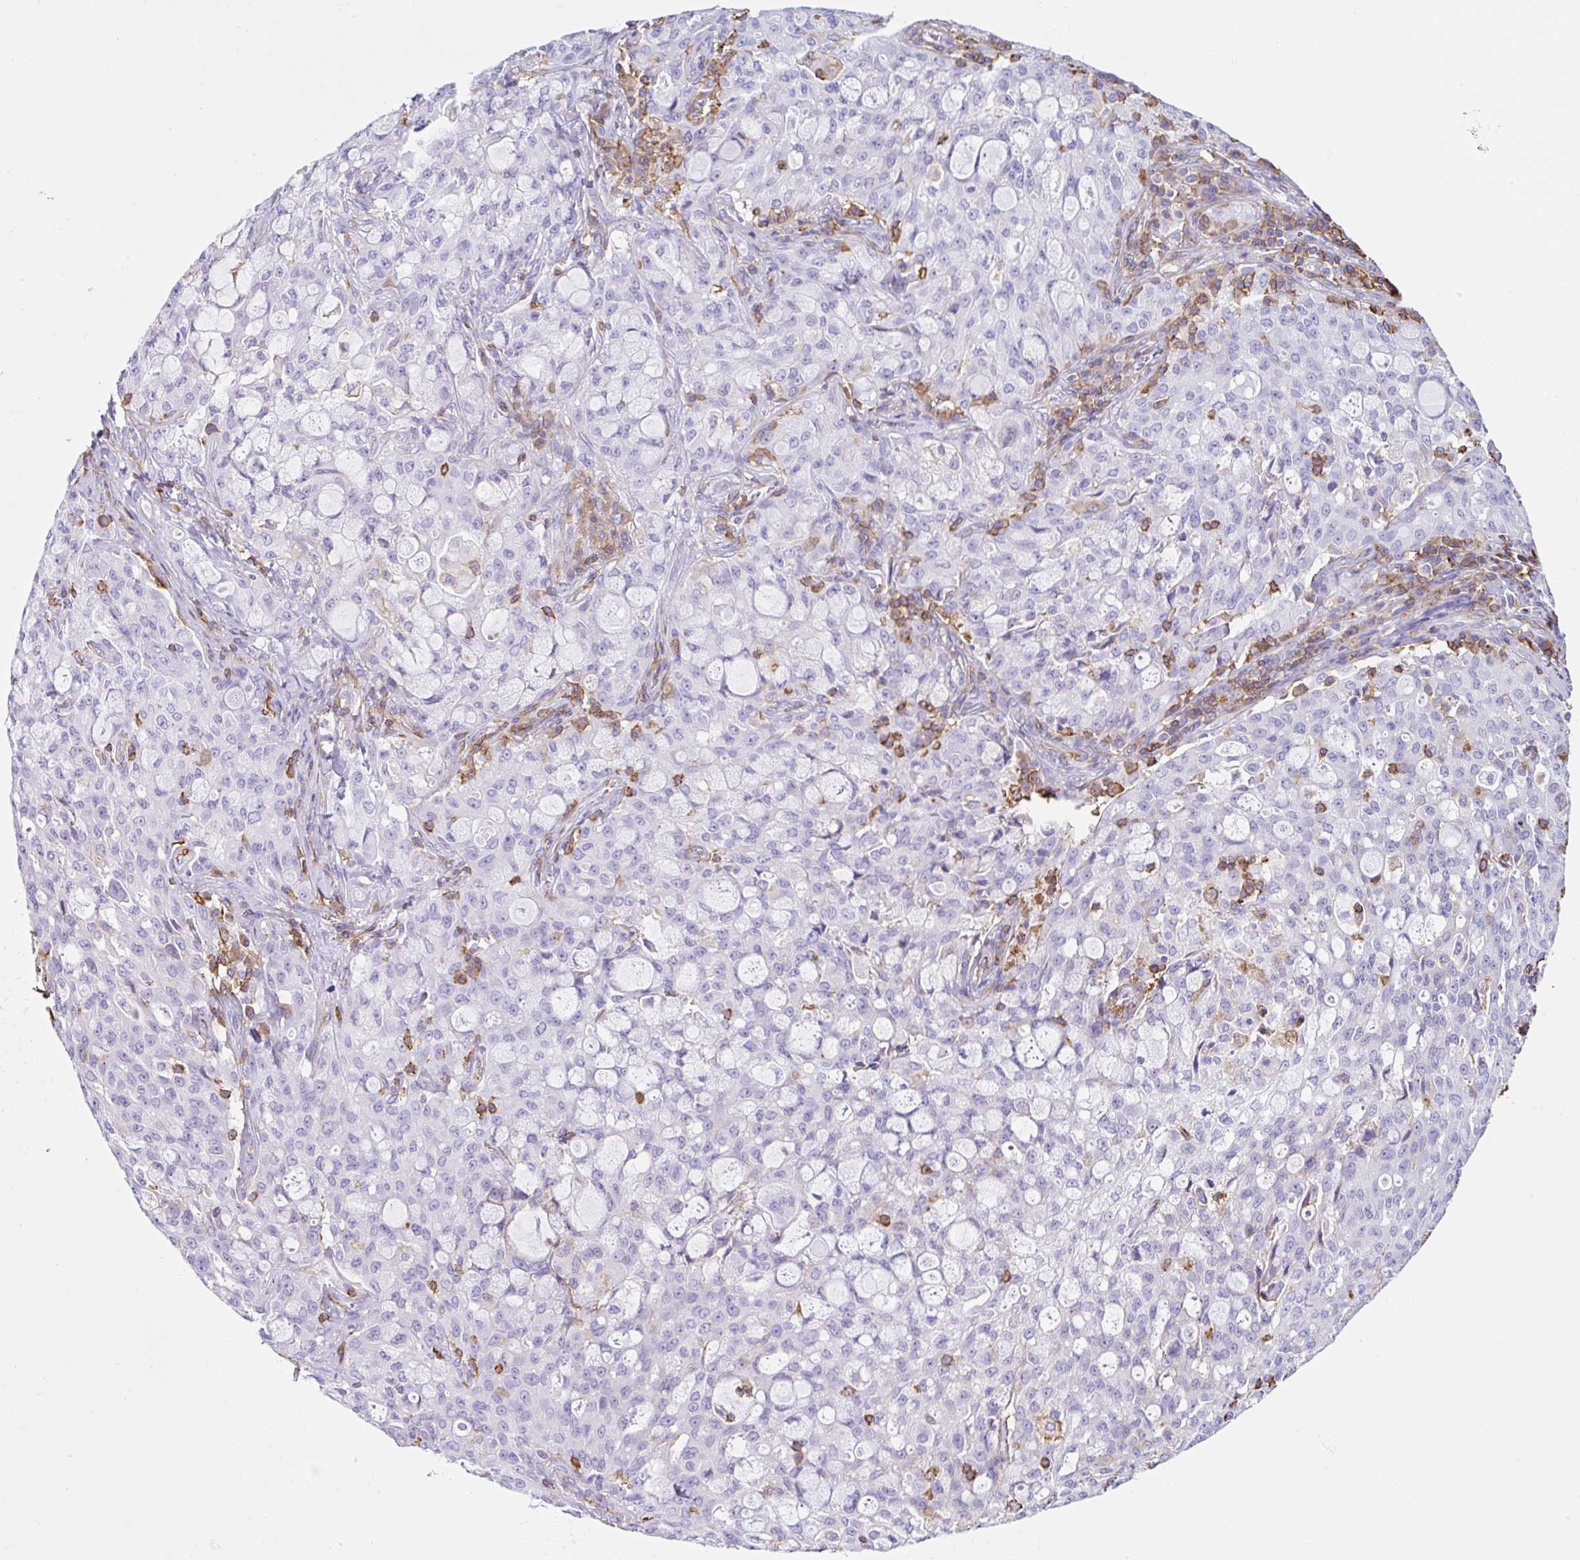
{"staining": {"intensity": "negative", "quantity": "none", "location": "none"}, "tissue": "lung cancer", "cell_type": "Tumor cells", "image_type": "cancer", "snomed": [{"axis": "morphology", "description": "Adenocarcinoma, NOS"}, {"axis": "topography", "description": "Lung"}], "caption": "There is no significant positivity in tumor cells of lung cancer.", "gene": "MTTP", "patient": {"sex": "female", "age": 44}}